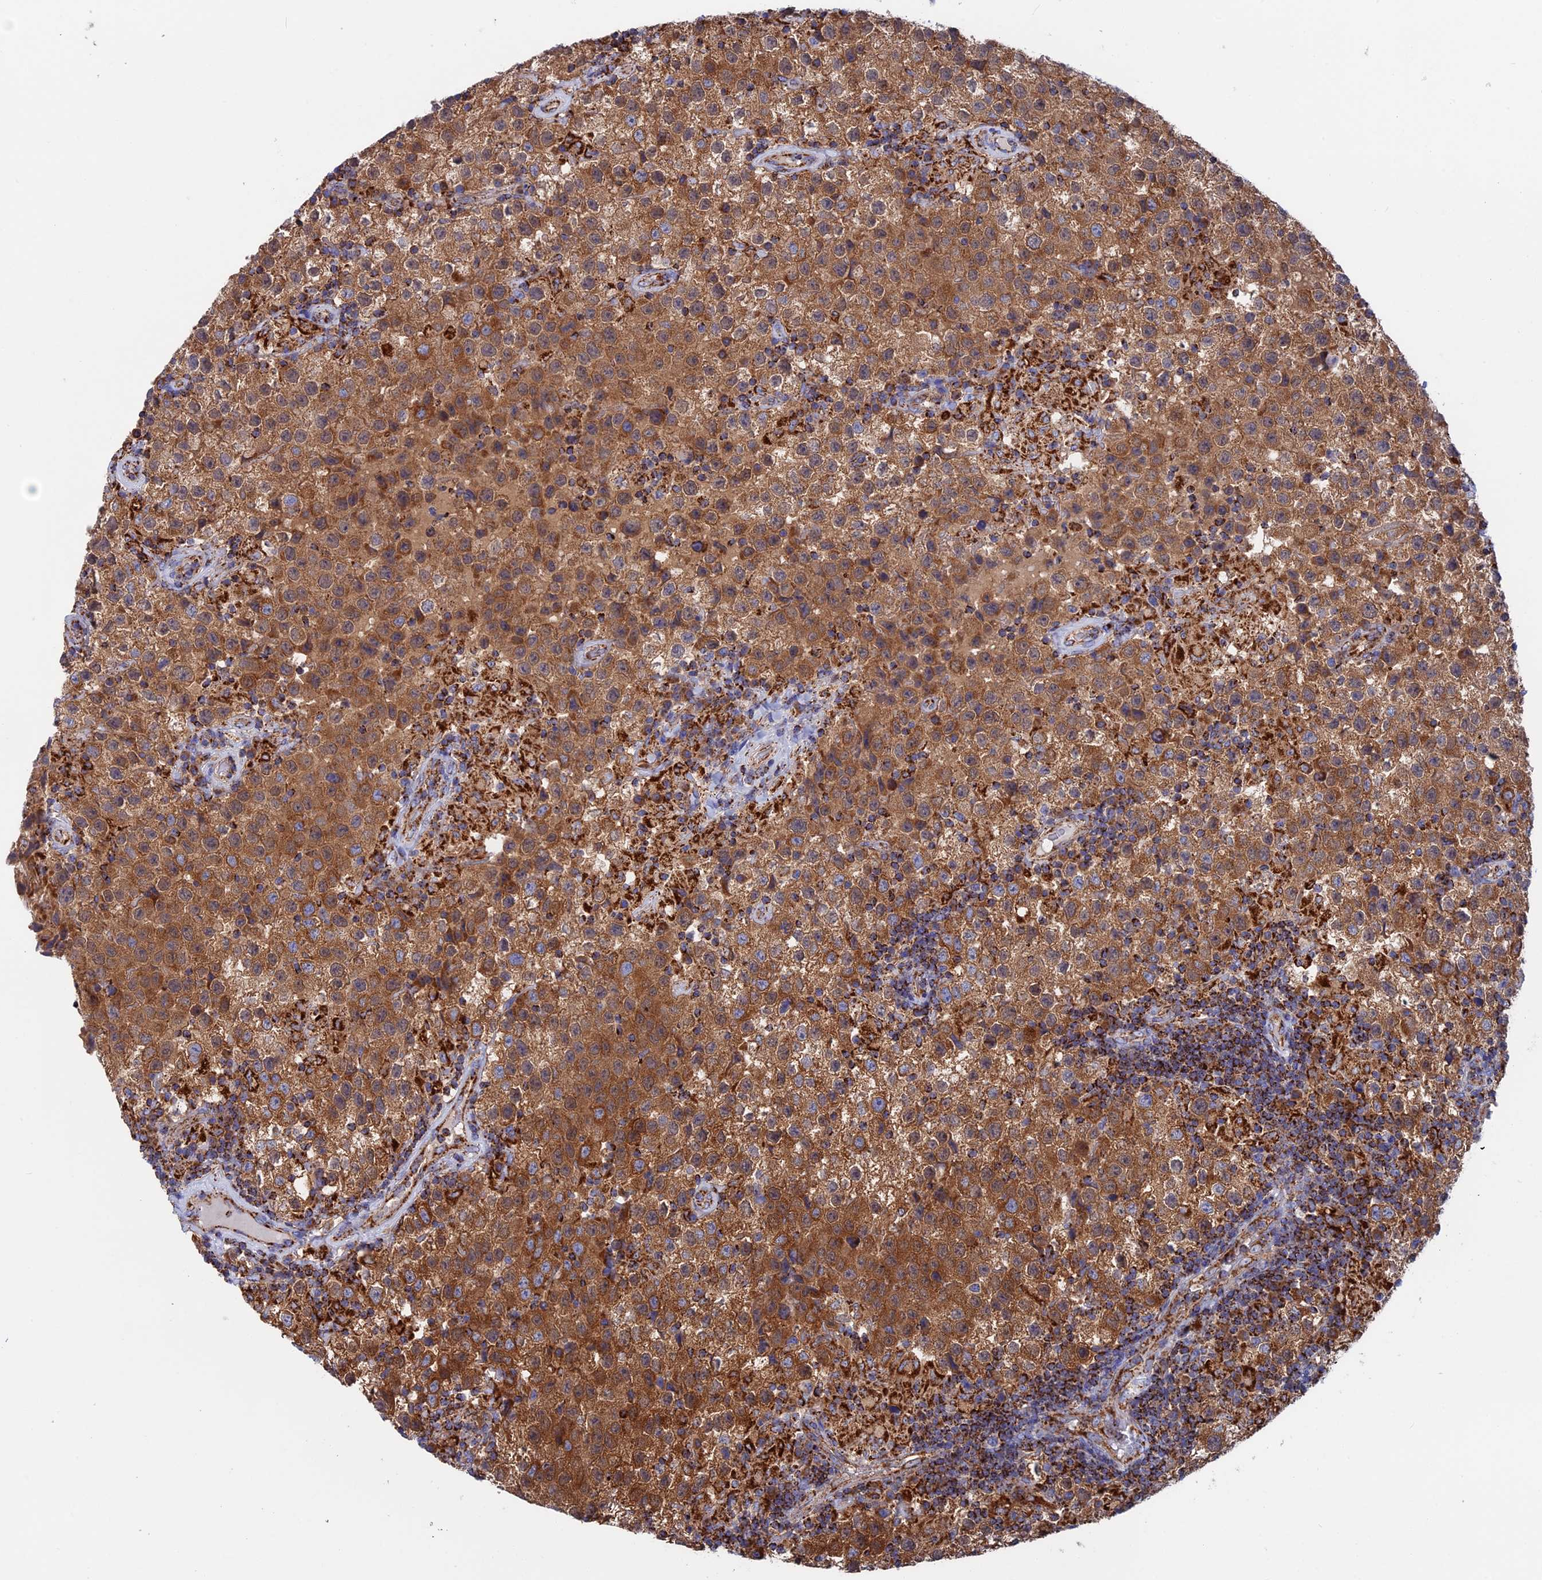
{"staining": {"intensity": "strong", "quantity": ">75%", "location": "cytoplasmic/membranous"}, "tissue": "testis cancer", "cell_type": "Tumor cells", "image_type": "cancer", "snomed": [{"axis": "morphology", "description": "Seminoma, NOS"}, {"axis": "morphology", "description": "Carcinoma, Embryonal, NOS"}, {"axis": "topography", "description": "Testis"}], "caption": "Human embryonal carcinoma (testis) stained for a protein (brown) exhibits strong cytoplasmic/membranous positive positivity in about >75% of tumor cells.", "gene": "WDR83", "patient": {"sex": "male", "age": 41}}